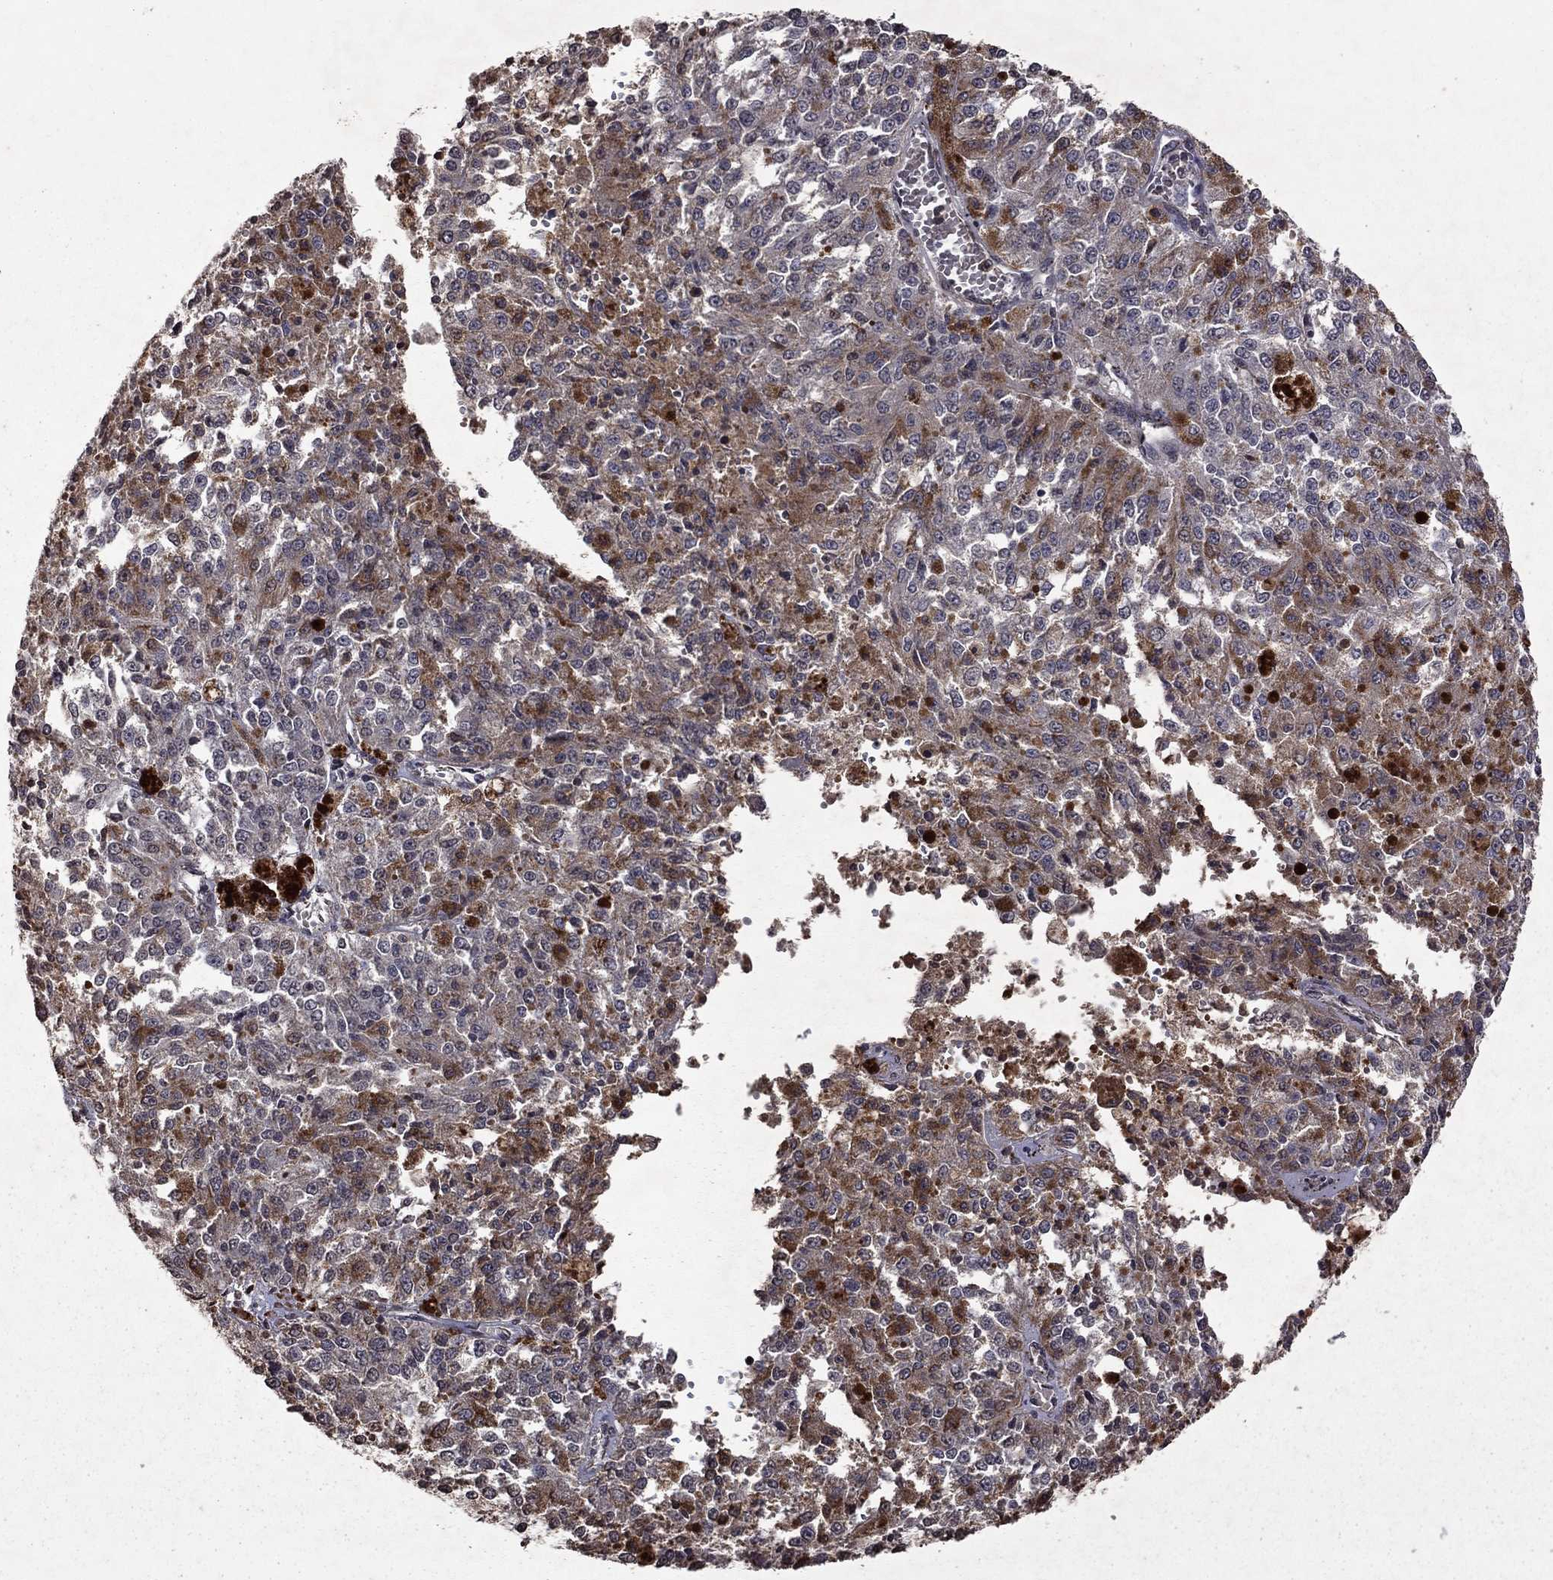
{"staining": {"intensity": "moderate", "quantity": "<25%", "location": "cytoplasmic/membranous"}, "tissue": "melanoma", "cell_type": "Tumor cells", "image_type": "cancer", "snomed": [{"axis": "morphology", "description": "Malignant melanoma, Metastatic site"}, {"axis": "topography", "description": "Lymph node"}], "caption": "Immunohistochemical staining of human melanoma shows low levels of moderate cytoplasmic/membranous protein staining in about <25% of tumor cells.", "gene": "NLGN1", "patient": {"sex": "female", "age": 64}}